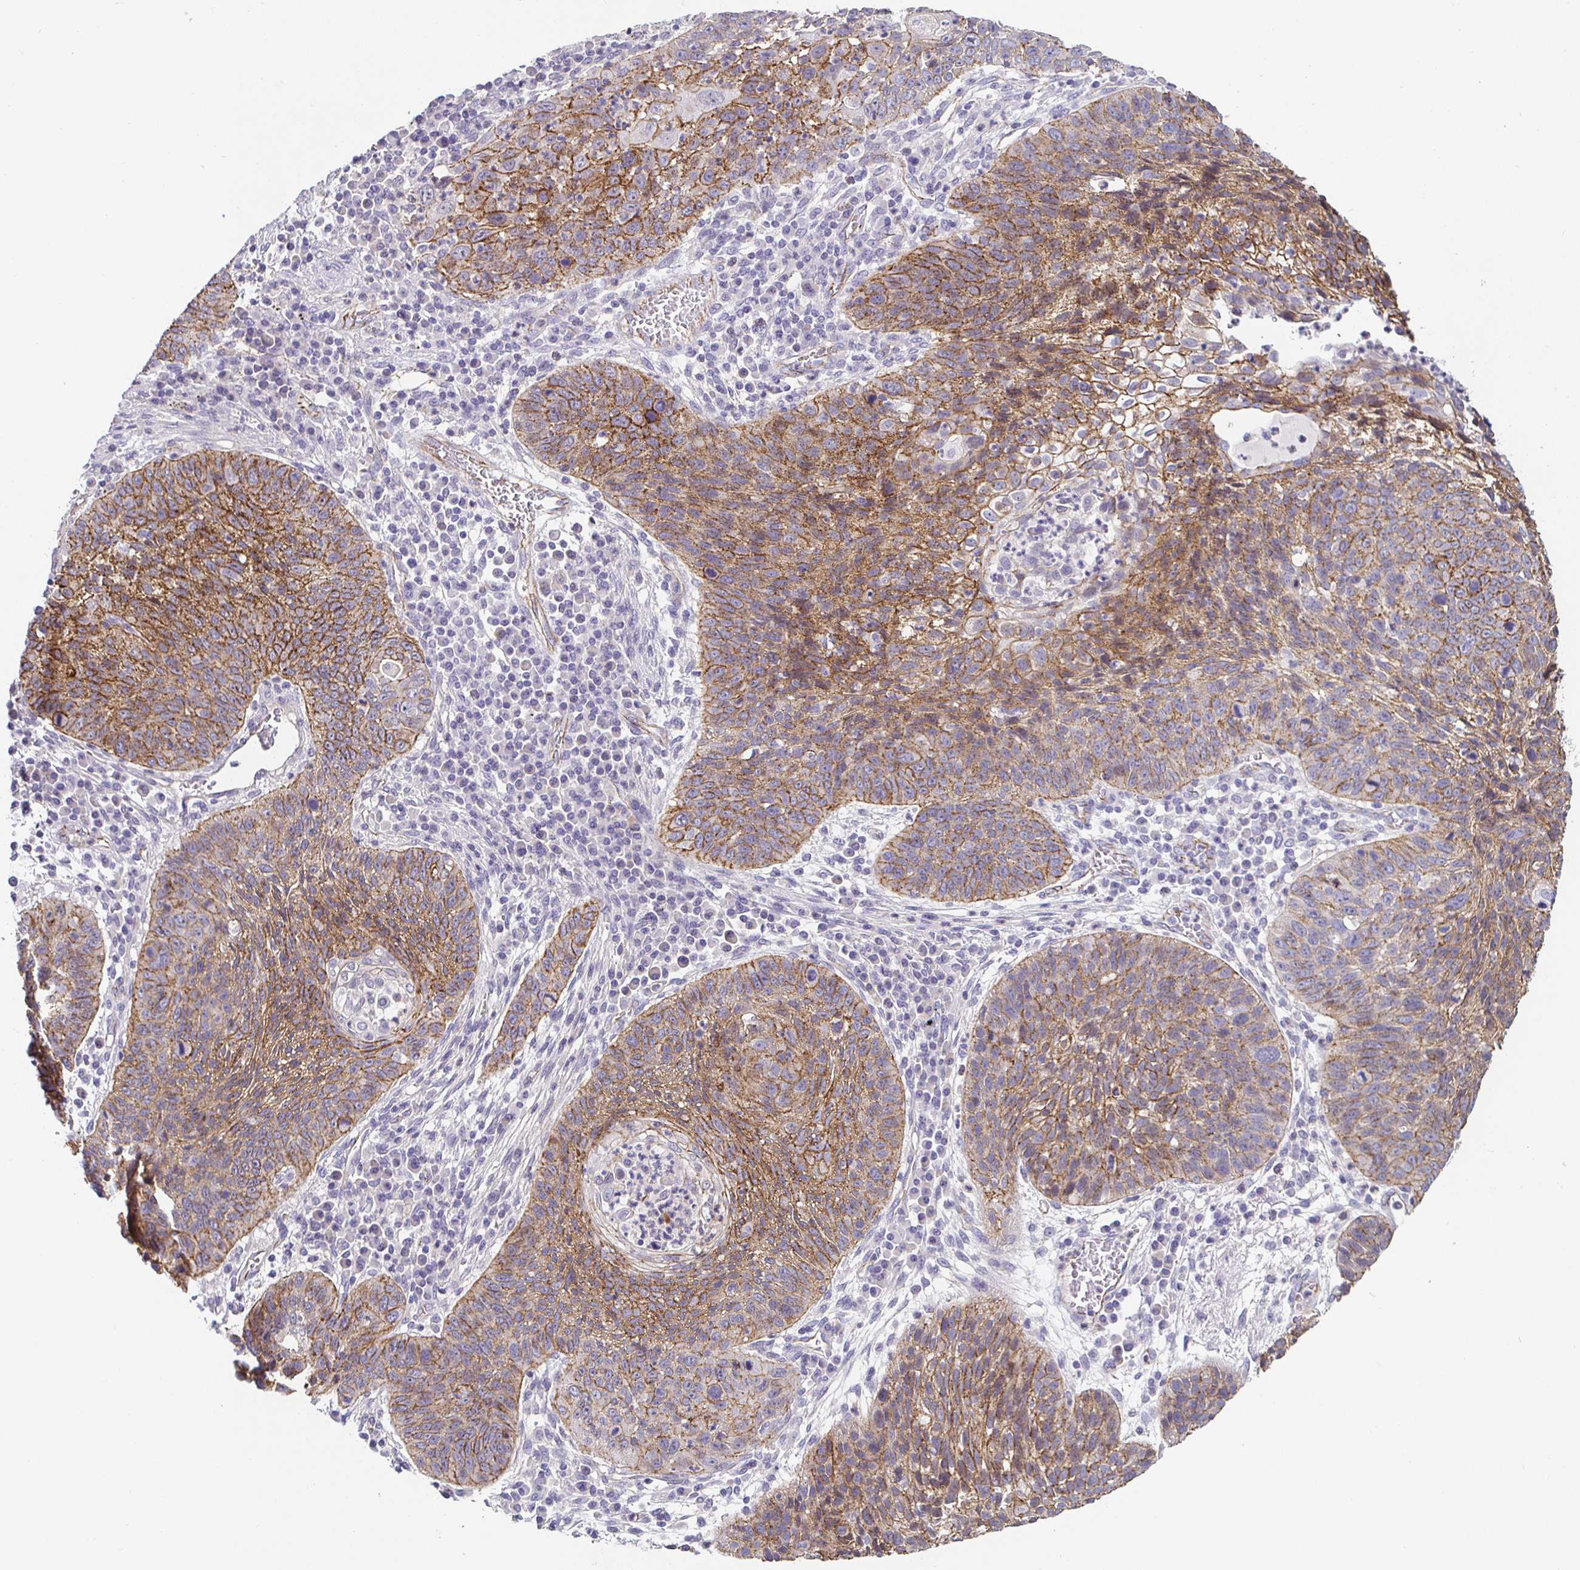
{"staining": {"intensity": "moderate", "quantity": "25%-75%", "location": "cytoplasmic/membranous"}, "tissue": "lung cancer", "cell_type": "Tumor cells", "image_type": "cancer", "snomed": [{"axis": "morphology", "description": "Squamous cell carcinoma, NOS"}, {"axis": "morphology", "description": "Squamous cell carcinoma, metastatic, NOS"}, {"axis": "topography", "description": "Lung"}, {"axis": "topography", "description": "Pleura, NOS"}], "caption": "Brown immunohistochemical staining in human lung cancer (metastatic squamous cell carcinoma) shows moderate cytoplasmic/membranous positivity in approximately 25%-75% of tumor cells. (DAB (3,3'-diaminobenzidine) = brown stain, brightfield microscopy at high magnification).", "gene": "PIWIL3", "patient": {"sex": "male", "age": 72}}